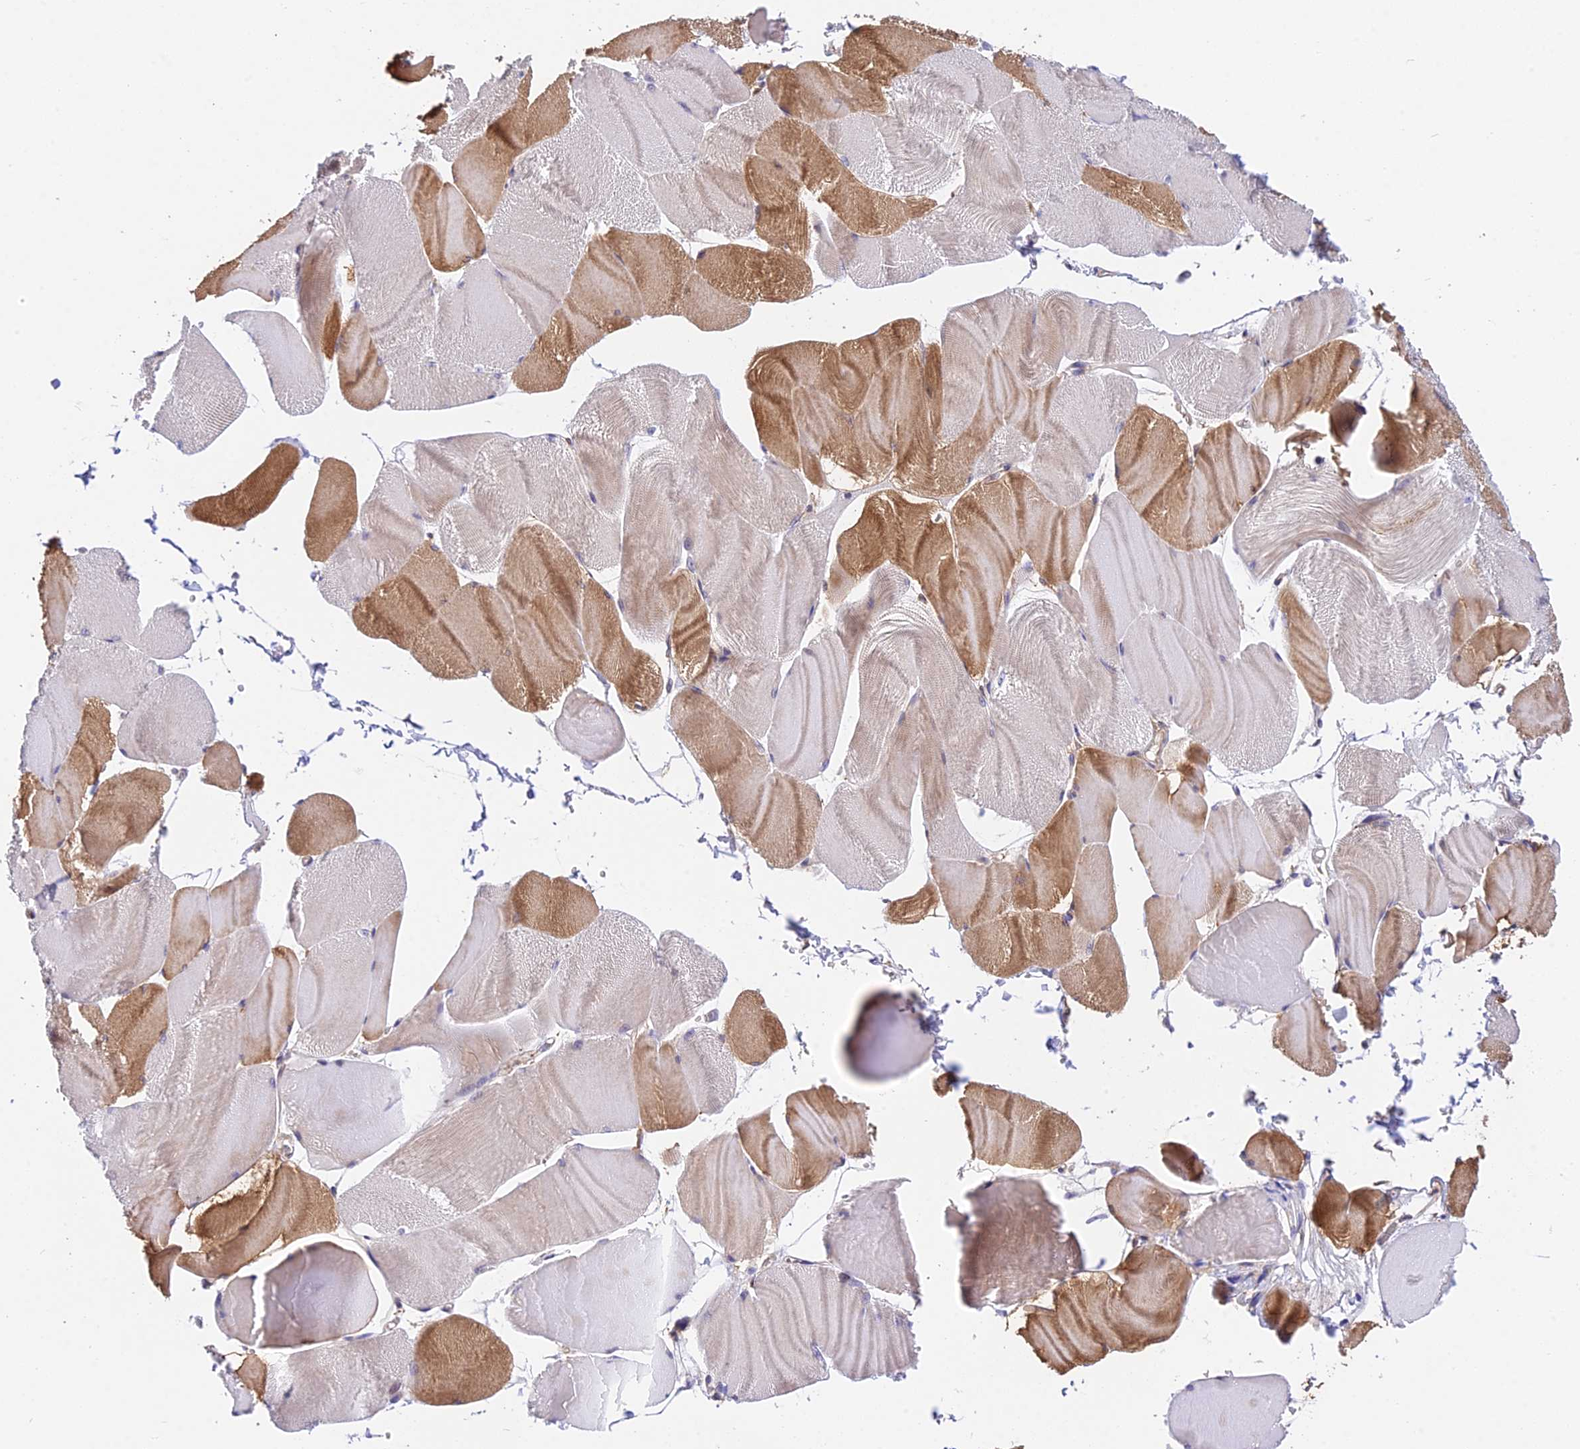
{"staining": {"intensity": "moderate", "quantity": "25%-75%", "location": "cytoplasmic/membranous"}, "tissue": "skeletal muscle", "cell_type": "Myocytes", "image_type": "normal", "snomed": [{"axis": "morphology", "description": "Normal tissue, NOS"}, {"axis": "morphology", "description": "Basal cell carcinoma"}, {"axis": "topography", "description": "Skeletal muscle"}], "caption": "IHC of unremarkable human skeletal muscle exhibits medium levels of moderate cytoplasmic/membranous staining in about 25%-75% of myocytes. (DAB IHC with brightfield microscopy, high magnification).", "gene": "TRIM43B", "patient": {"sex": "female", "age": 64}}